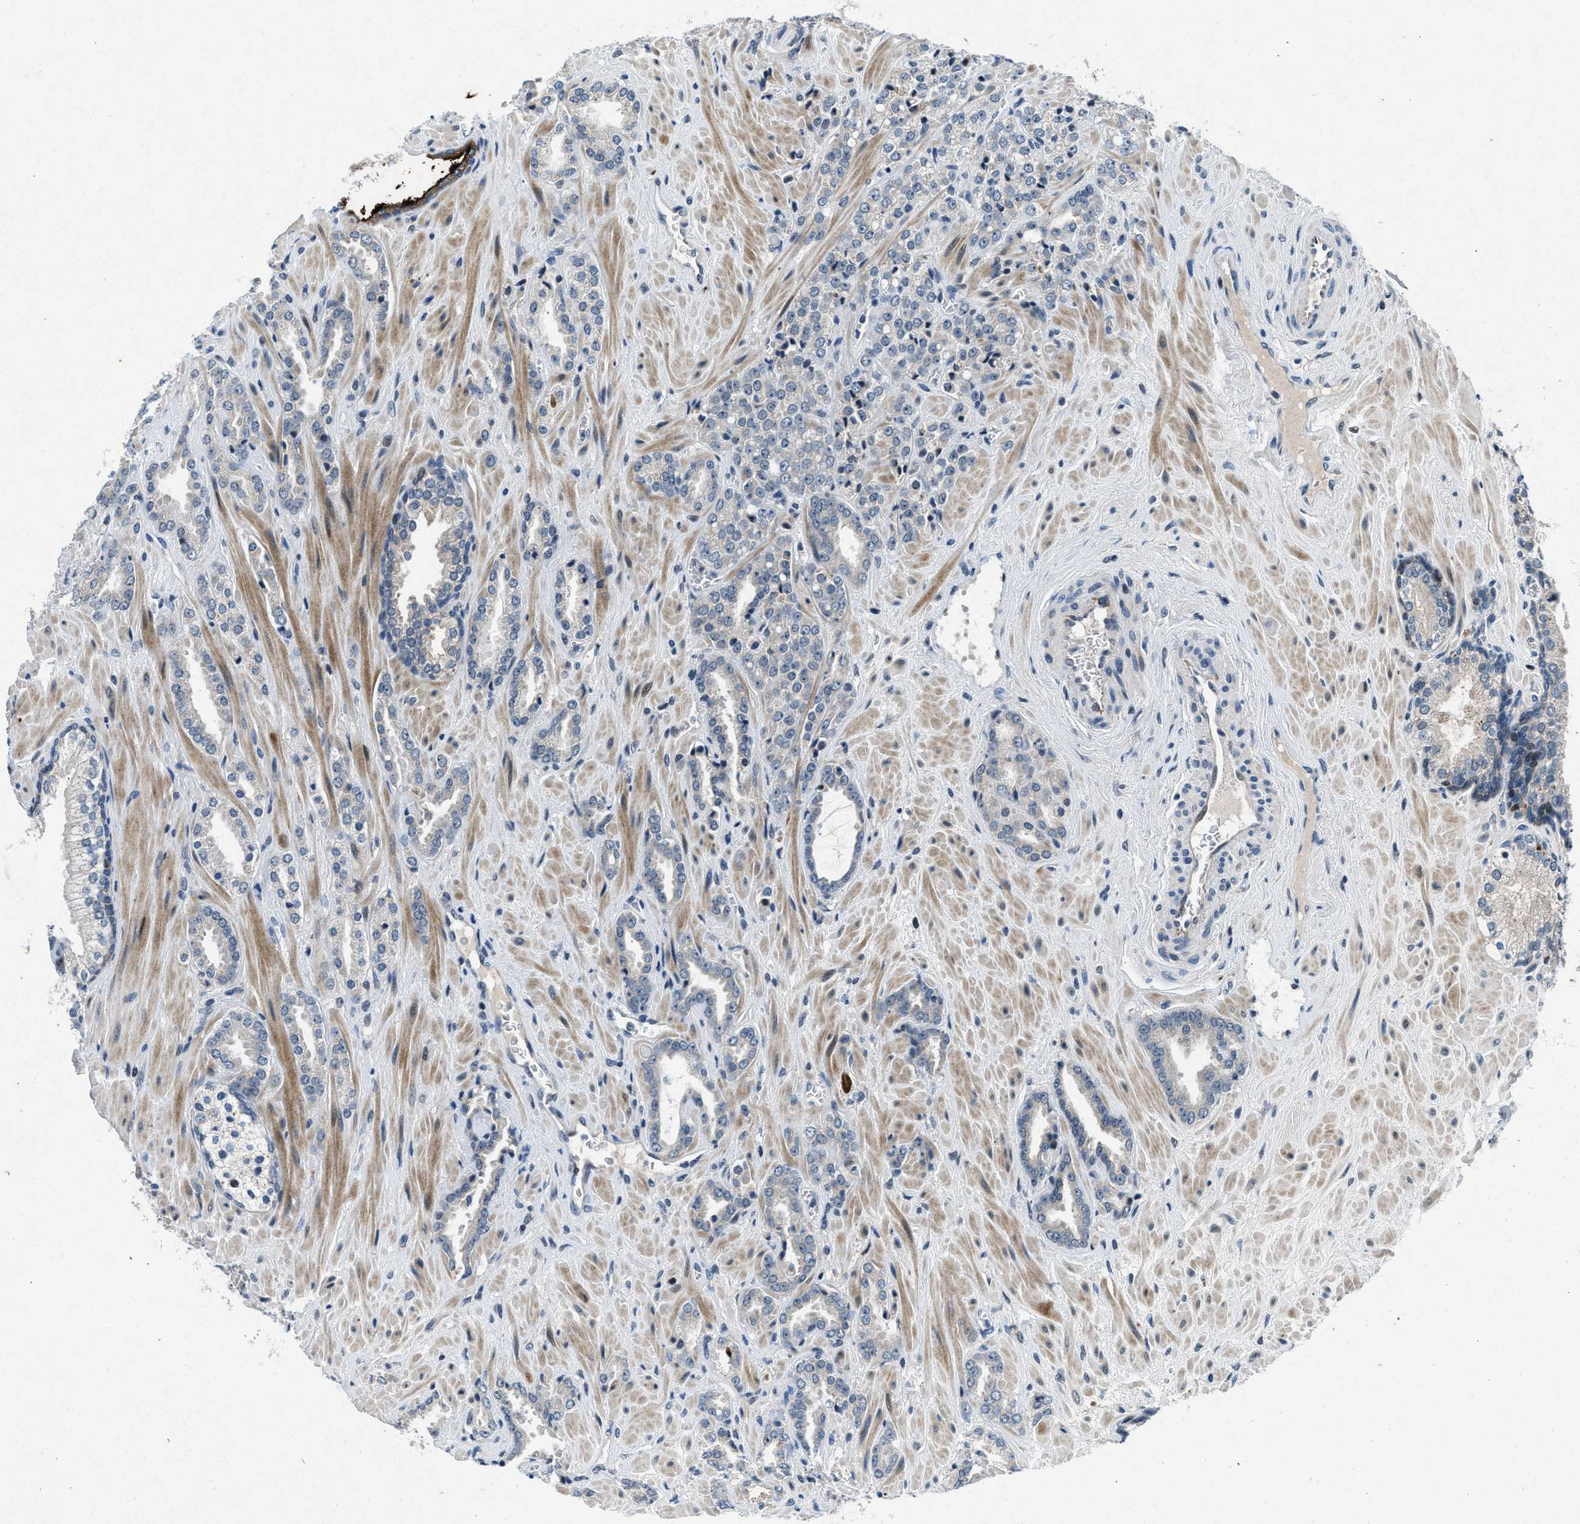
{"staining": {"intensity": "negative", "quantity": "none", "location": "none"}, "tissue": "prostate cancer", "cell_type": "Tumor cells", "image_type": "cancer", "snomed": [{"axis": "morphology", "description": "Adenocarcinoma, High grade"}, {"axis": "topography", "description": "Prostate"}], "caption": "The immunohistochemistry micrograph has no significant expression in tumor cells of prostate cancer tissue.", "gene": "PHLDA1", "patient": {"sex": "male", "age": 64}}